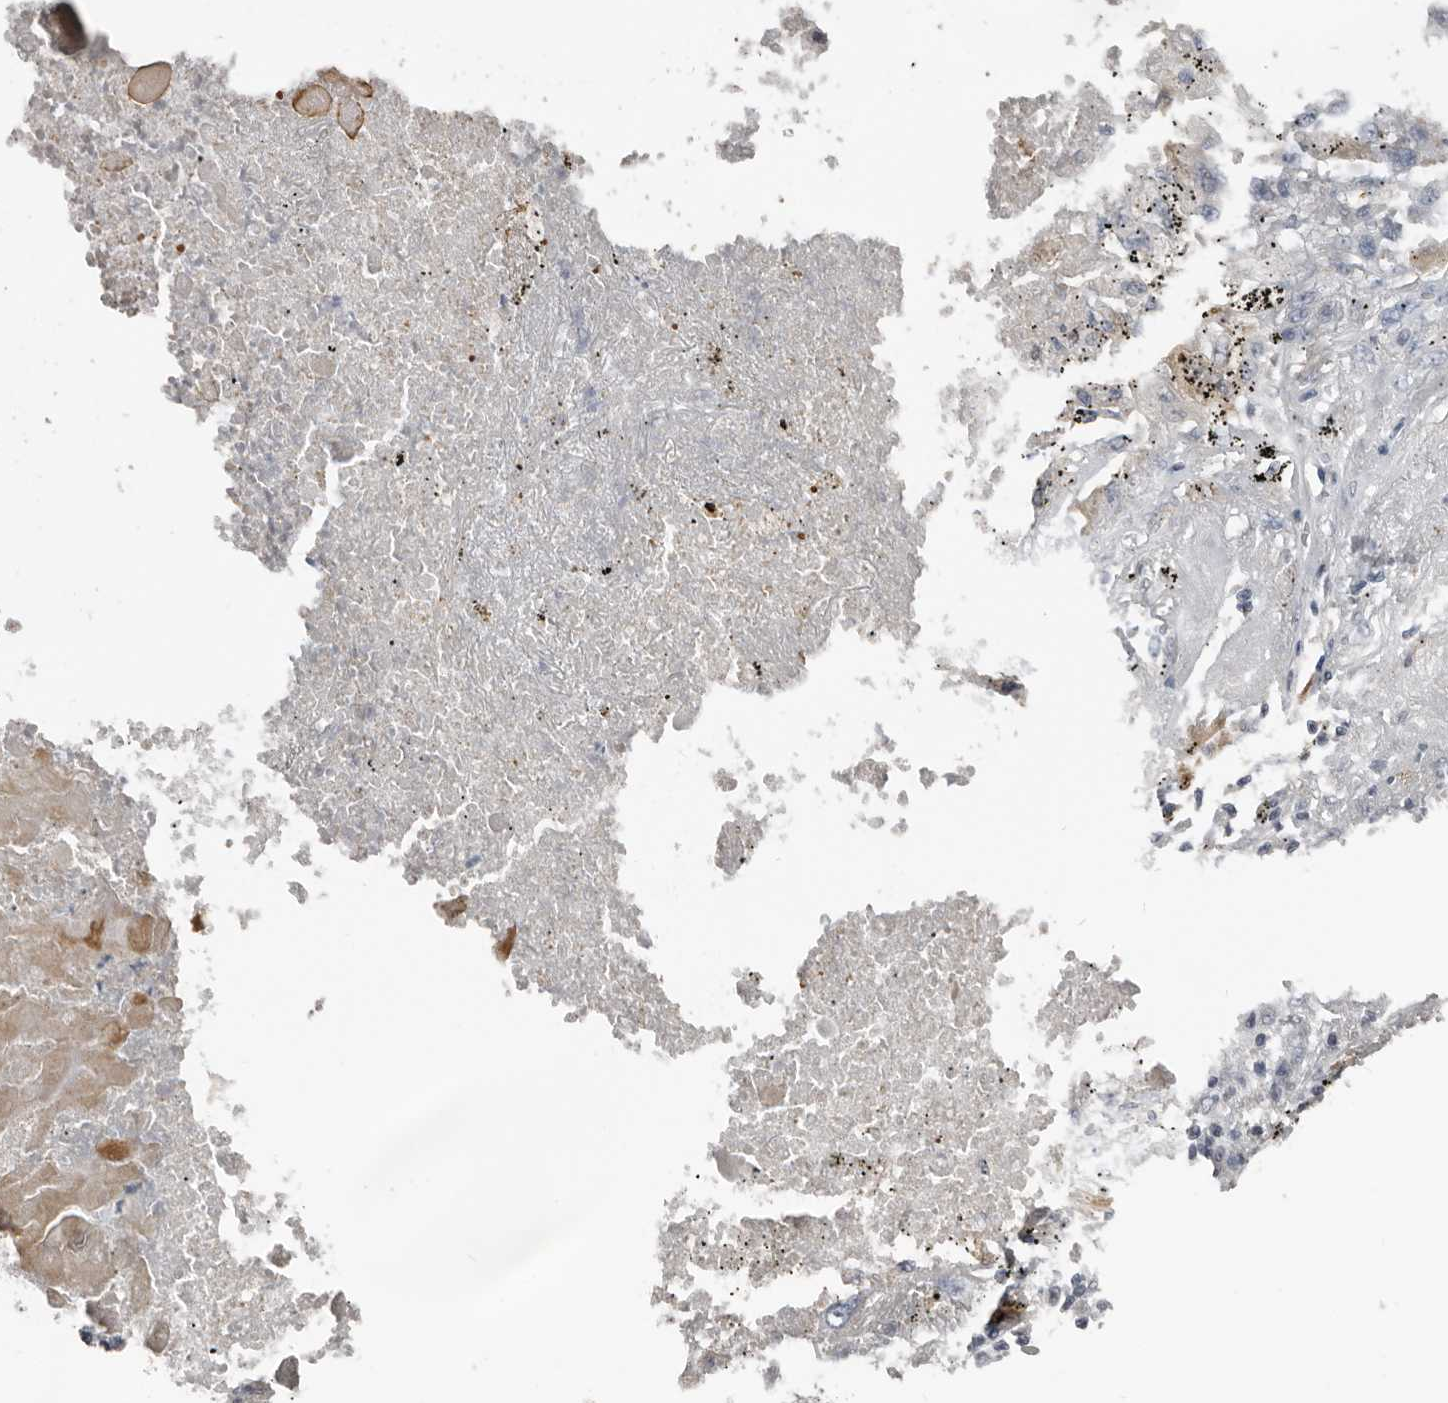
{"staining": {"intensity": "negative", "quantity": "none", "location": "none"}, "tissue": "lung cancer", "cell_type": "Tumor cells", "image_type": "cancer", "snomed": [{"axis": "morphology", "description": "Squamous cell carcinoma, NOS"}, {"axis": "topography", "description": "Lung"}], "caption": "Immunohistochemical staining of human lung cancer reveals no significant positivity in tumor cells.", "gene": "FABP7", "patient": {"sex": "female", "age": 63}}